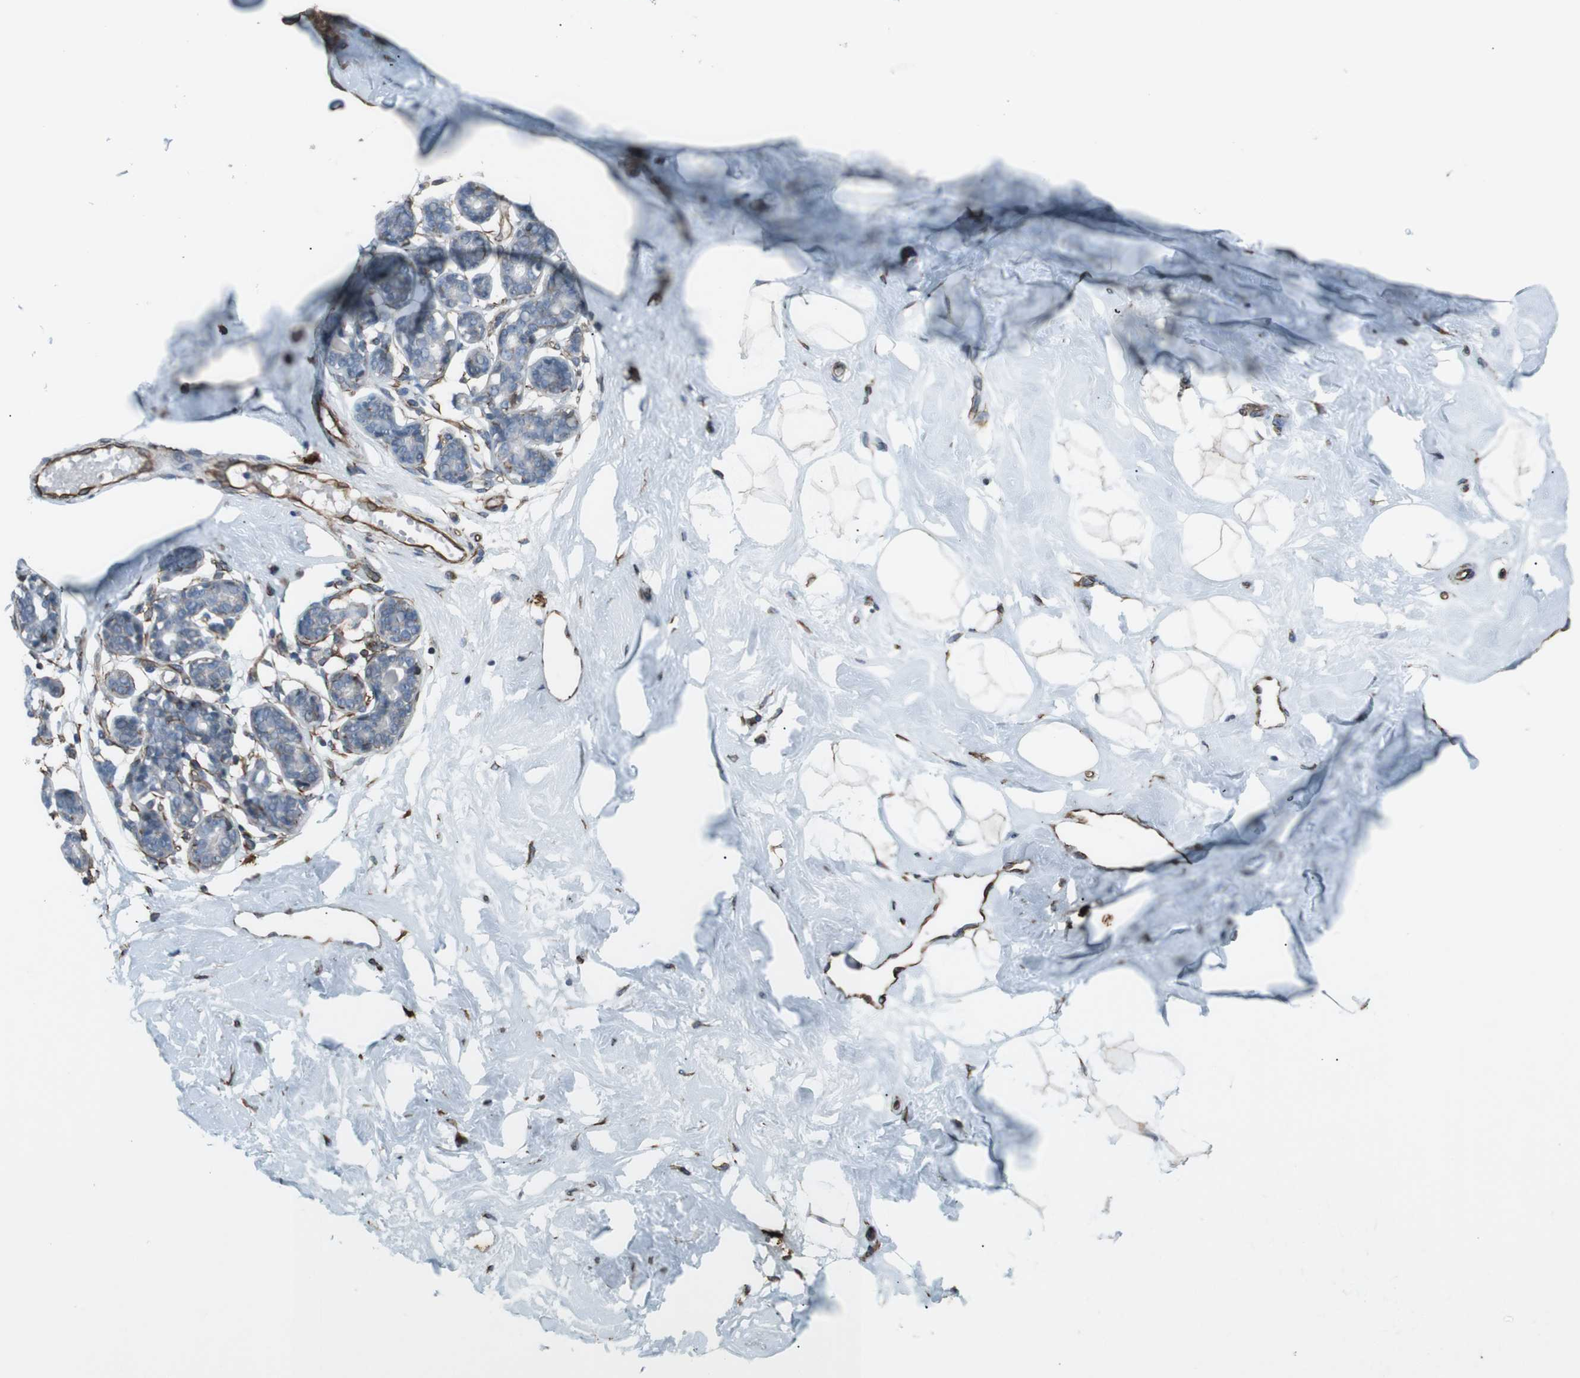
{"staining": {"intensity": "negative", "quantity": "none", "location": "none"}, "tissue": "breast", "cell_type": "Adipocytes", "image_type": "normal", "snomed": [{"axis": "morphology", "description": "Normal tissue, NOS"}, {"axis": "topography", "description": "Breast"}], "caption": "Immunohistochemistry (IHC) micrograph of normal breast: human breast stained with DAB (3,3'-diaminobenzidine) demonstrates no significant protein expression in adipocytes.", "gene": "TMEM141", "patient": {"sex": "female", "age": 23}}